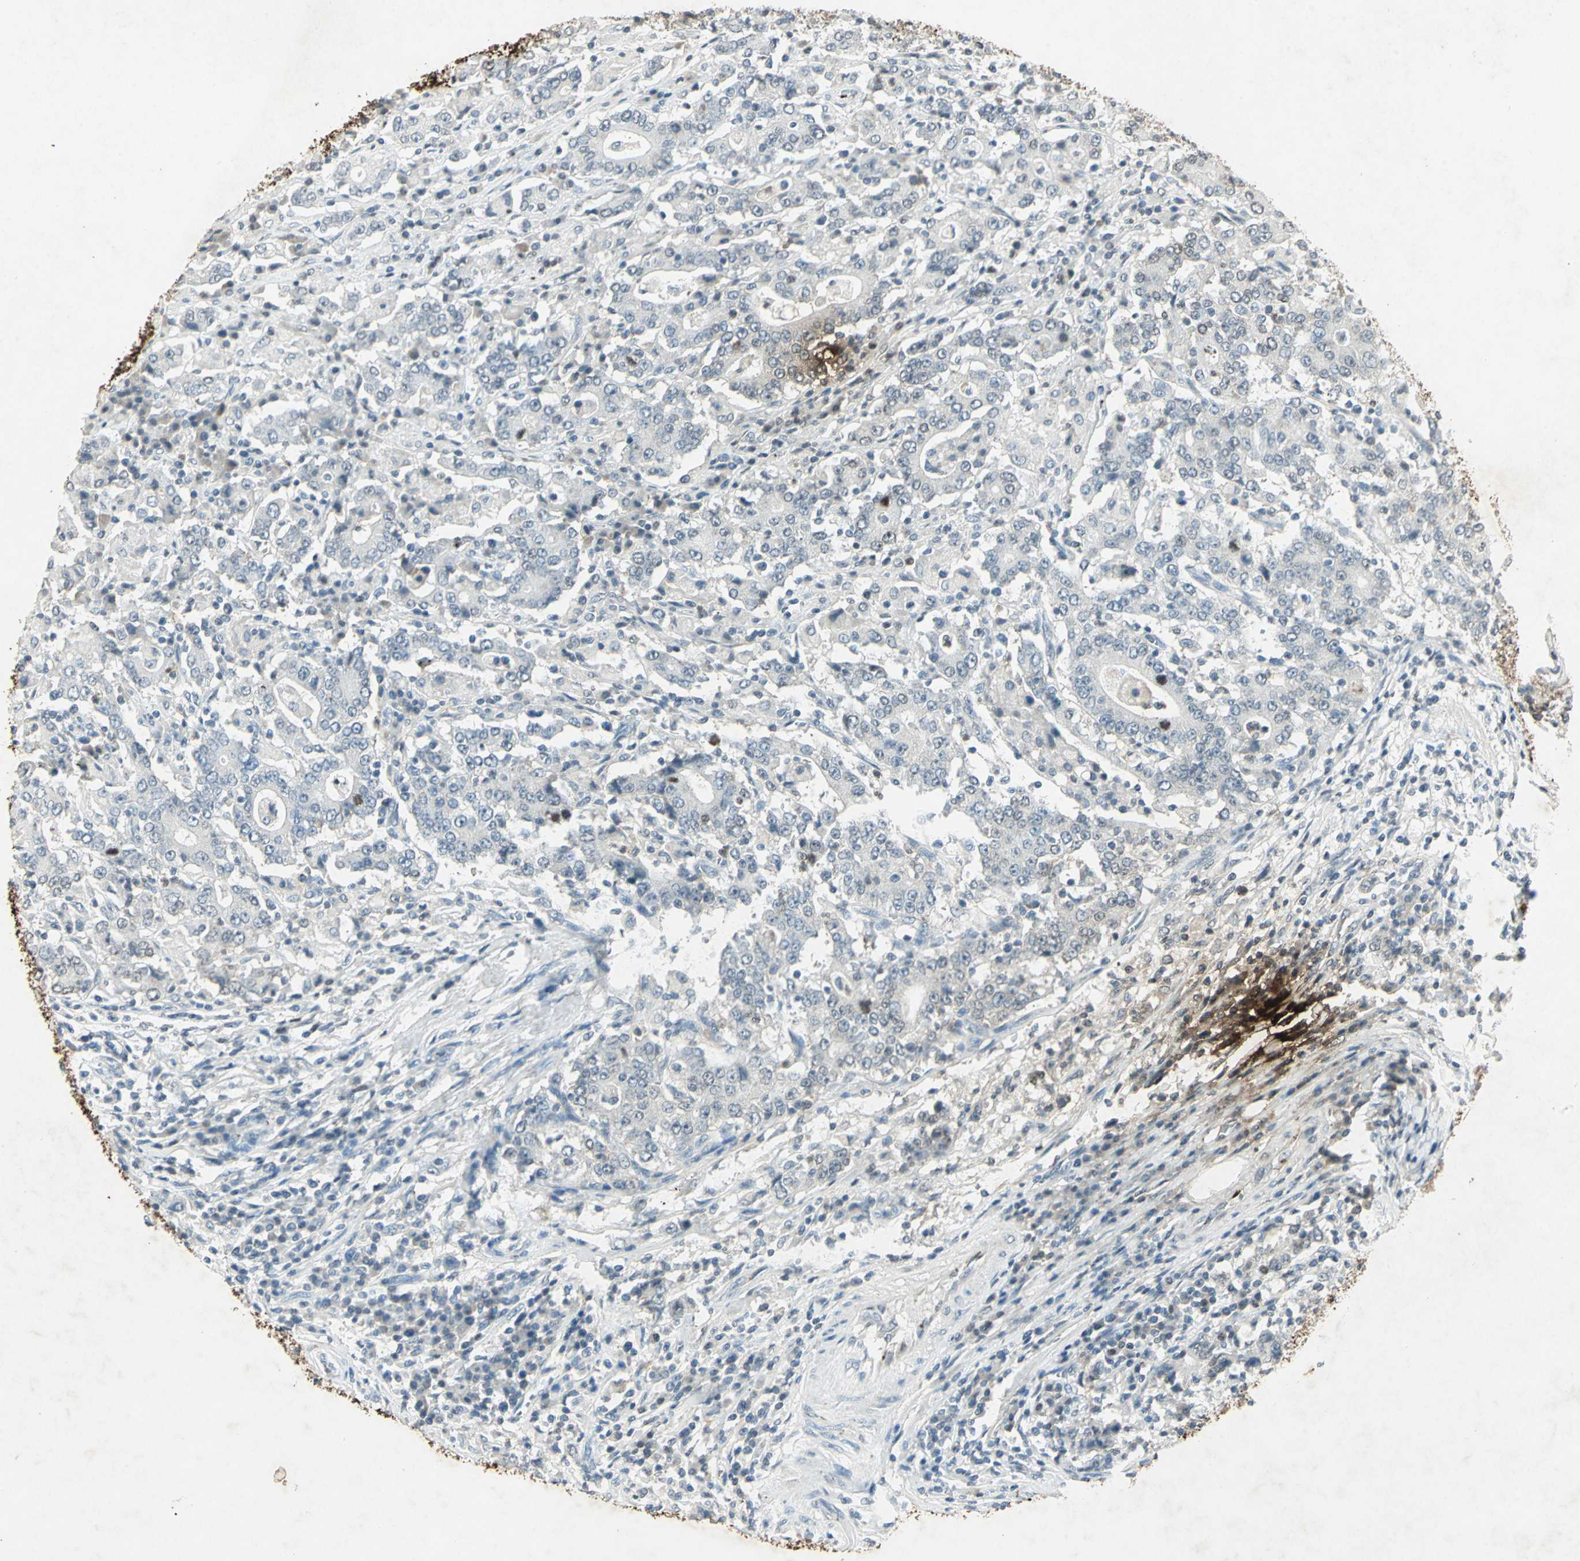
{"staining": {"intensity": "negative", "quantity": "none", "location": "none"}, "tissue": "stomach cancer", "cell_type": "Tumor cells", "image_type": "cancer", "snomed": [{"axis": "morphology", "description": "Normal tissue, NOS"}, {"axis": "morphology", "description": "Adenocarcinoma, NOS"}, {"axis": "topography", "description": "Stomach, upper"}, {"axis": "topography", "description": "Stomach"}], "caption": "Tumor cells show no significant expression in adenocarcinoma (stomach).", "gene": "CAMK2B", "patient": {"sex": "male", "age": 59}}